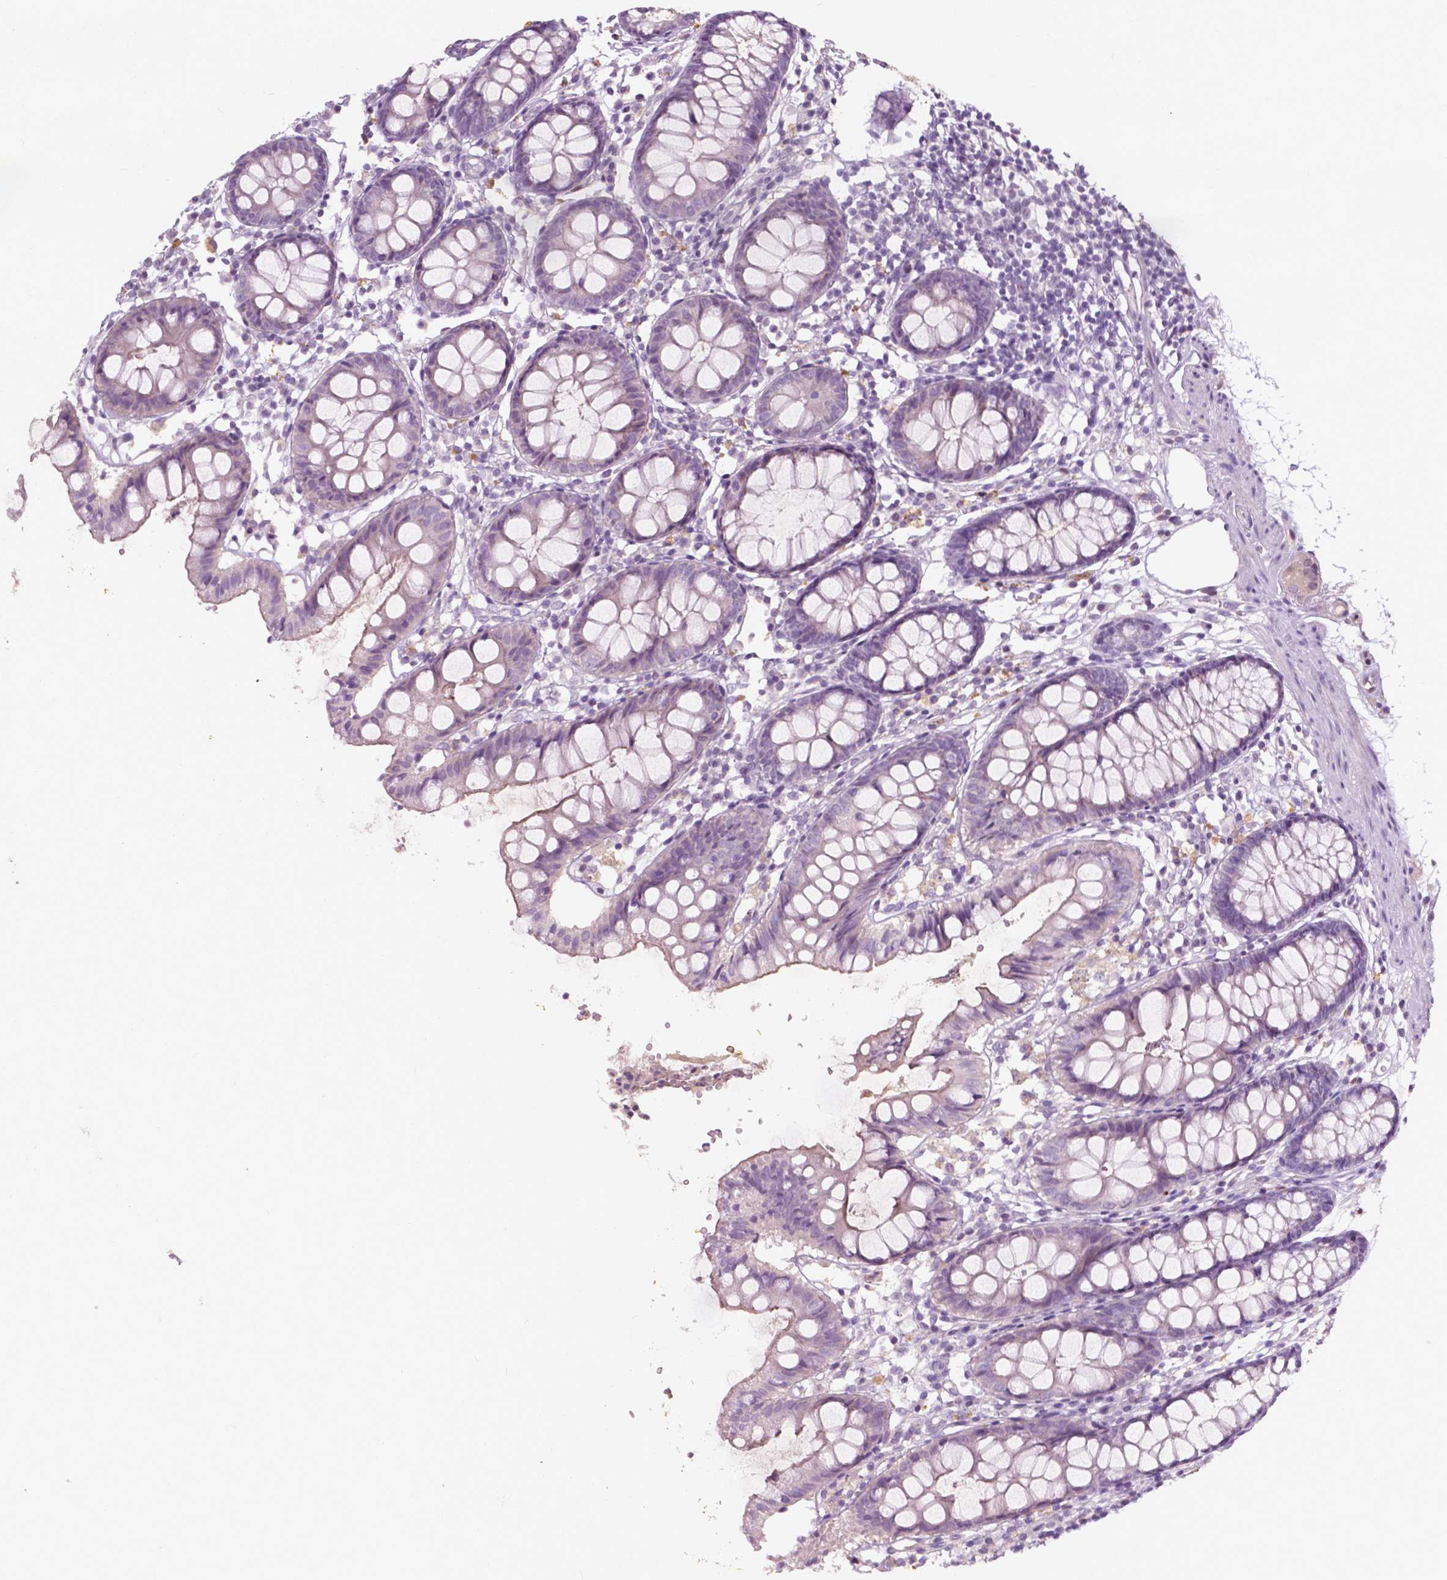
{"staining": {"intensity": "weak", "quantity": "<25%", "location": "cytoplasmic/membranous"}, "tissue": "colon", "cell_type": "Endothelial cells", "image_type": "normal", "snomed": [{"axis": "morphology", "description": "Normal tissue, NOS"}, {"axis": "topography", "description": "Colon"}], "caption": "Immunohistochemical staining of unremarkable colon shows no significant positivity in endothelial cells.", "gene": "GPR37", "patient": {"sex": "female", "age": 84}}